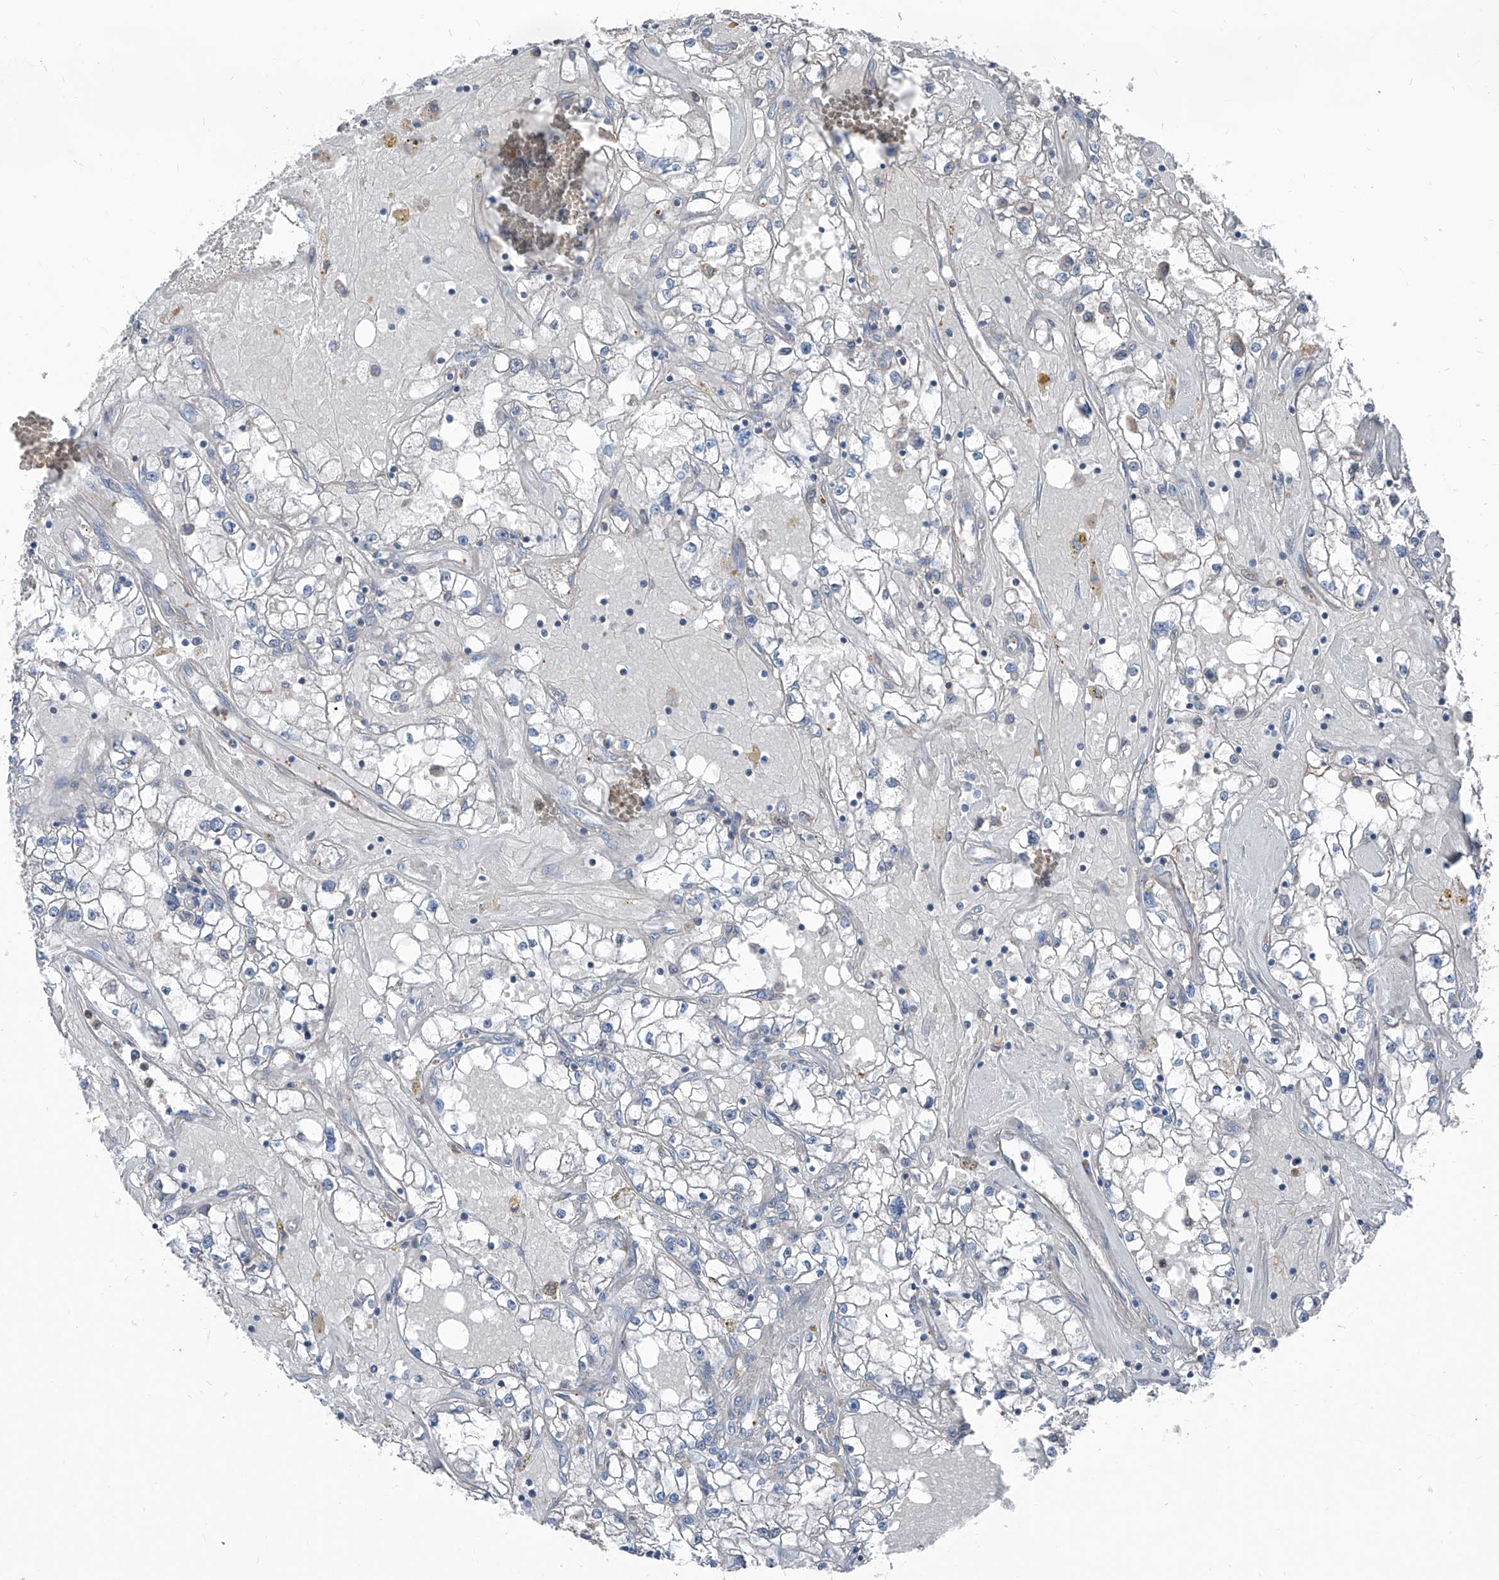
{"staining": {"intensity": "negative", "quantity": "none", "location": "none"}, "tissue": "renal cancer", "cell_type": "Tumor cells", "image_type": "cancer", "snomed": [{"axis": "morphology", "description": "Adenocarcinoma, NOS"}, {"axis": "topography", "description": "Kidney"}], "caption": "This is an immunohistochemistry photomicrograph of human renal adenocarcinoma. There is no positivity in tumor cells.", "gene": "GPAT3", "patient": {"sex": "male", "age": 56}}